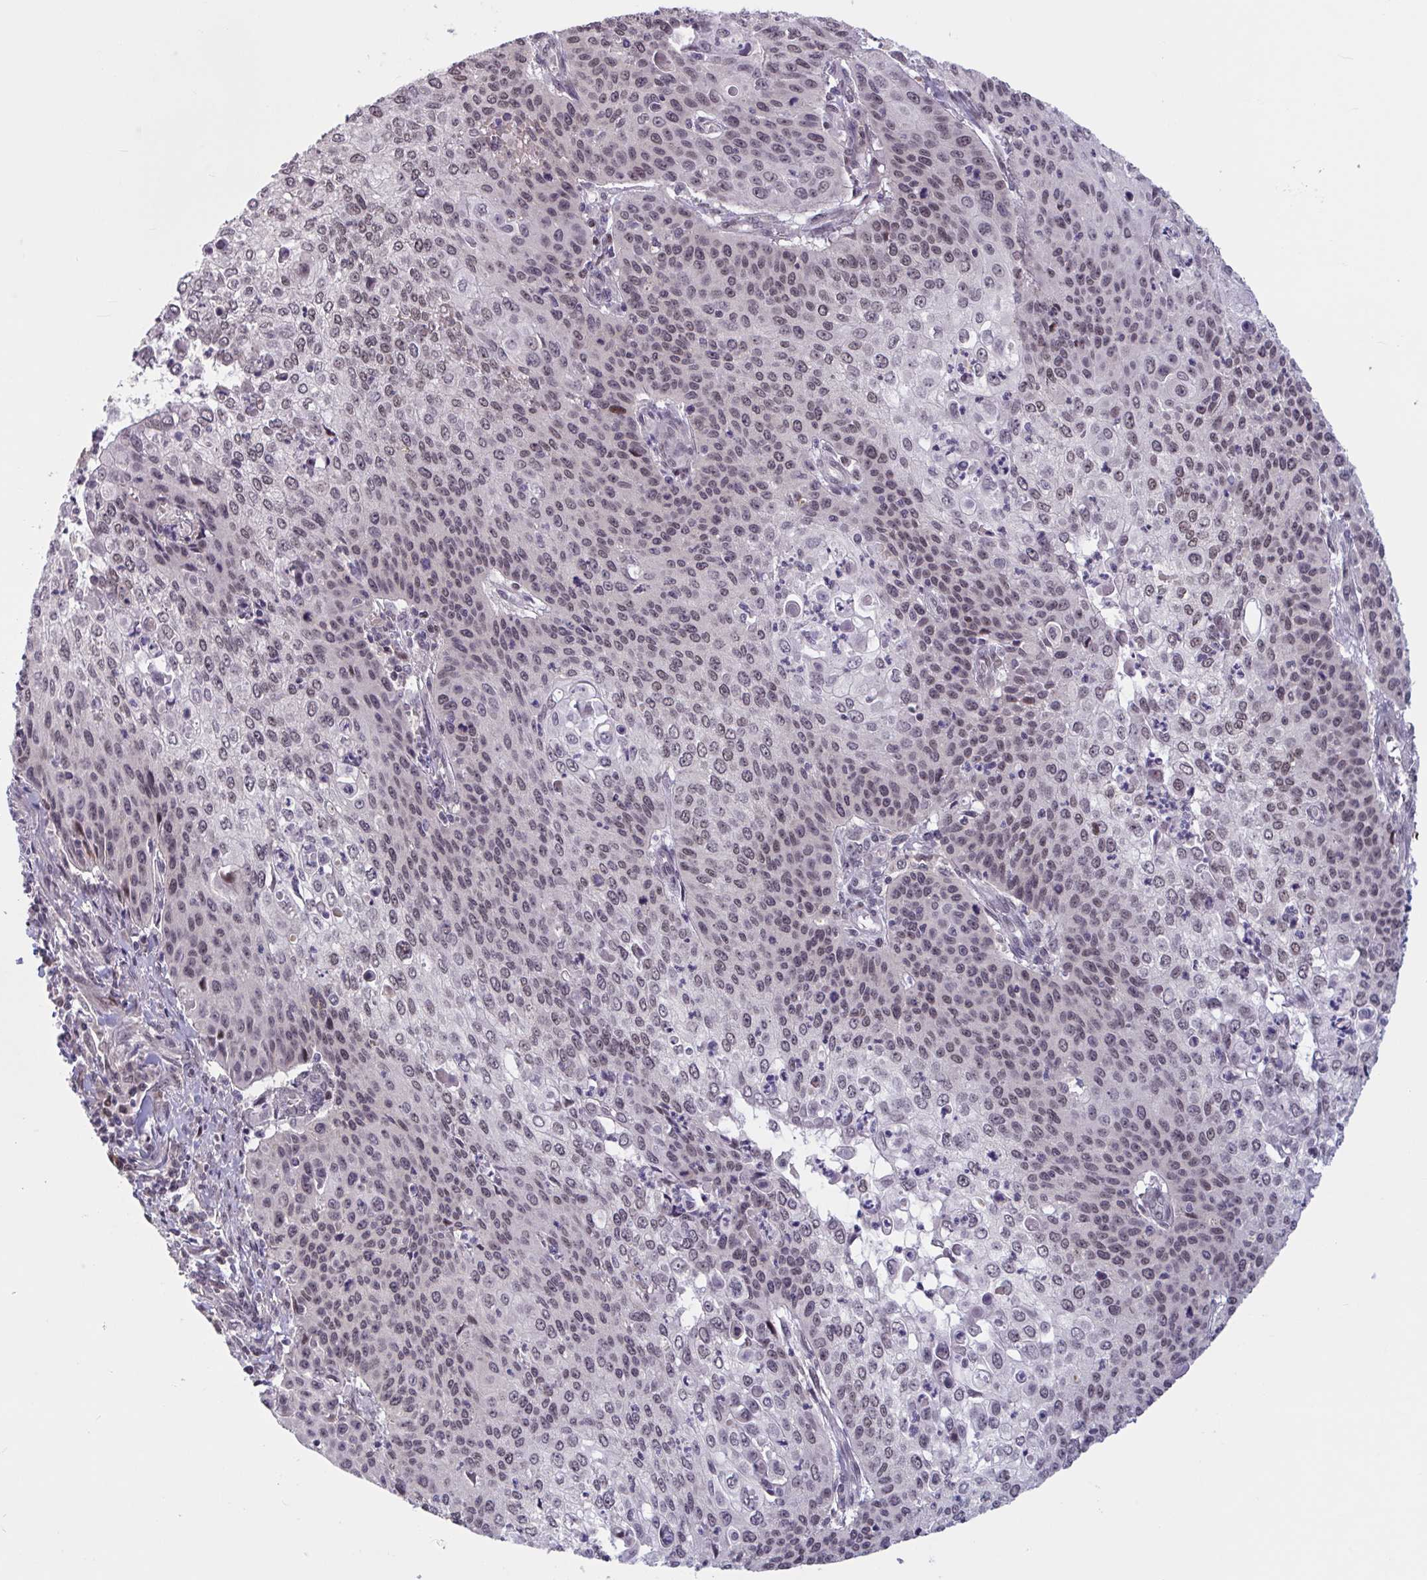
{"staining": {"intensity": "moderate", "quantity": "25%-75%", "location": "nuclear"}, "tissue": "cervical cancer", "cell_type": "Tumor cells", "image_type": "cancer", "snomed": [{"axis": "morphology", "description": "Squamous cell carcinoma, NOS"}, {"axis": "topography", "description": "Cervix"}], "caption": "Tumor cells display medium levels of moderate nuclear positivity in about 25%-75% of cells in human squamous cell carcinoma (cervical).", "gene": "ZNF414", "patient": {"sex": "female", "age": 65}}